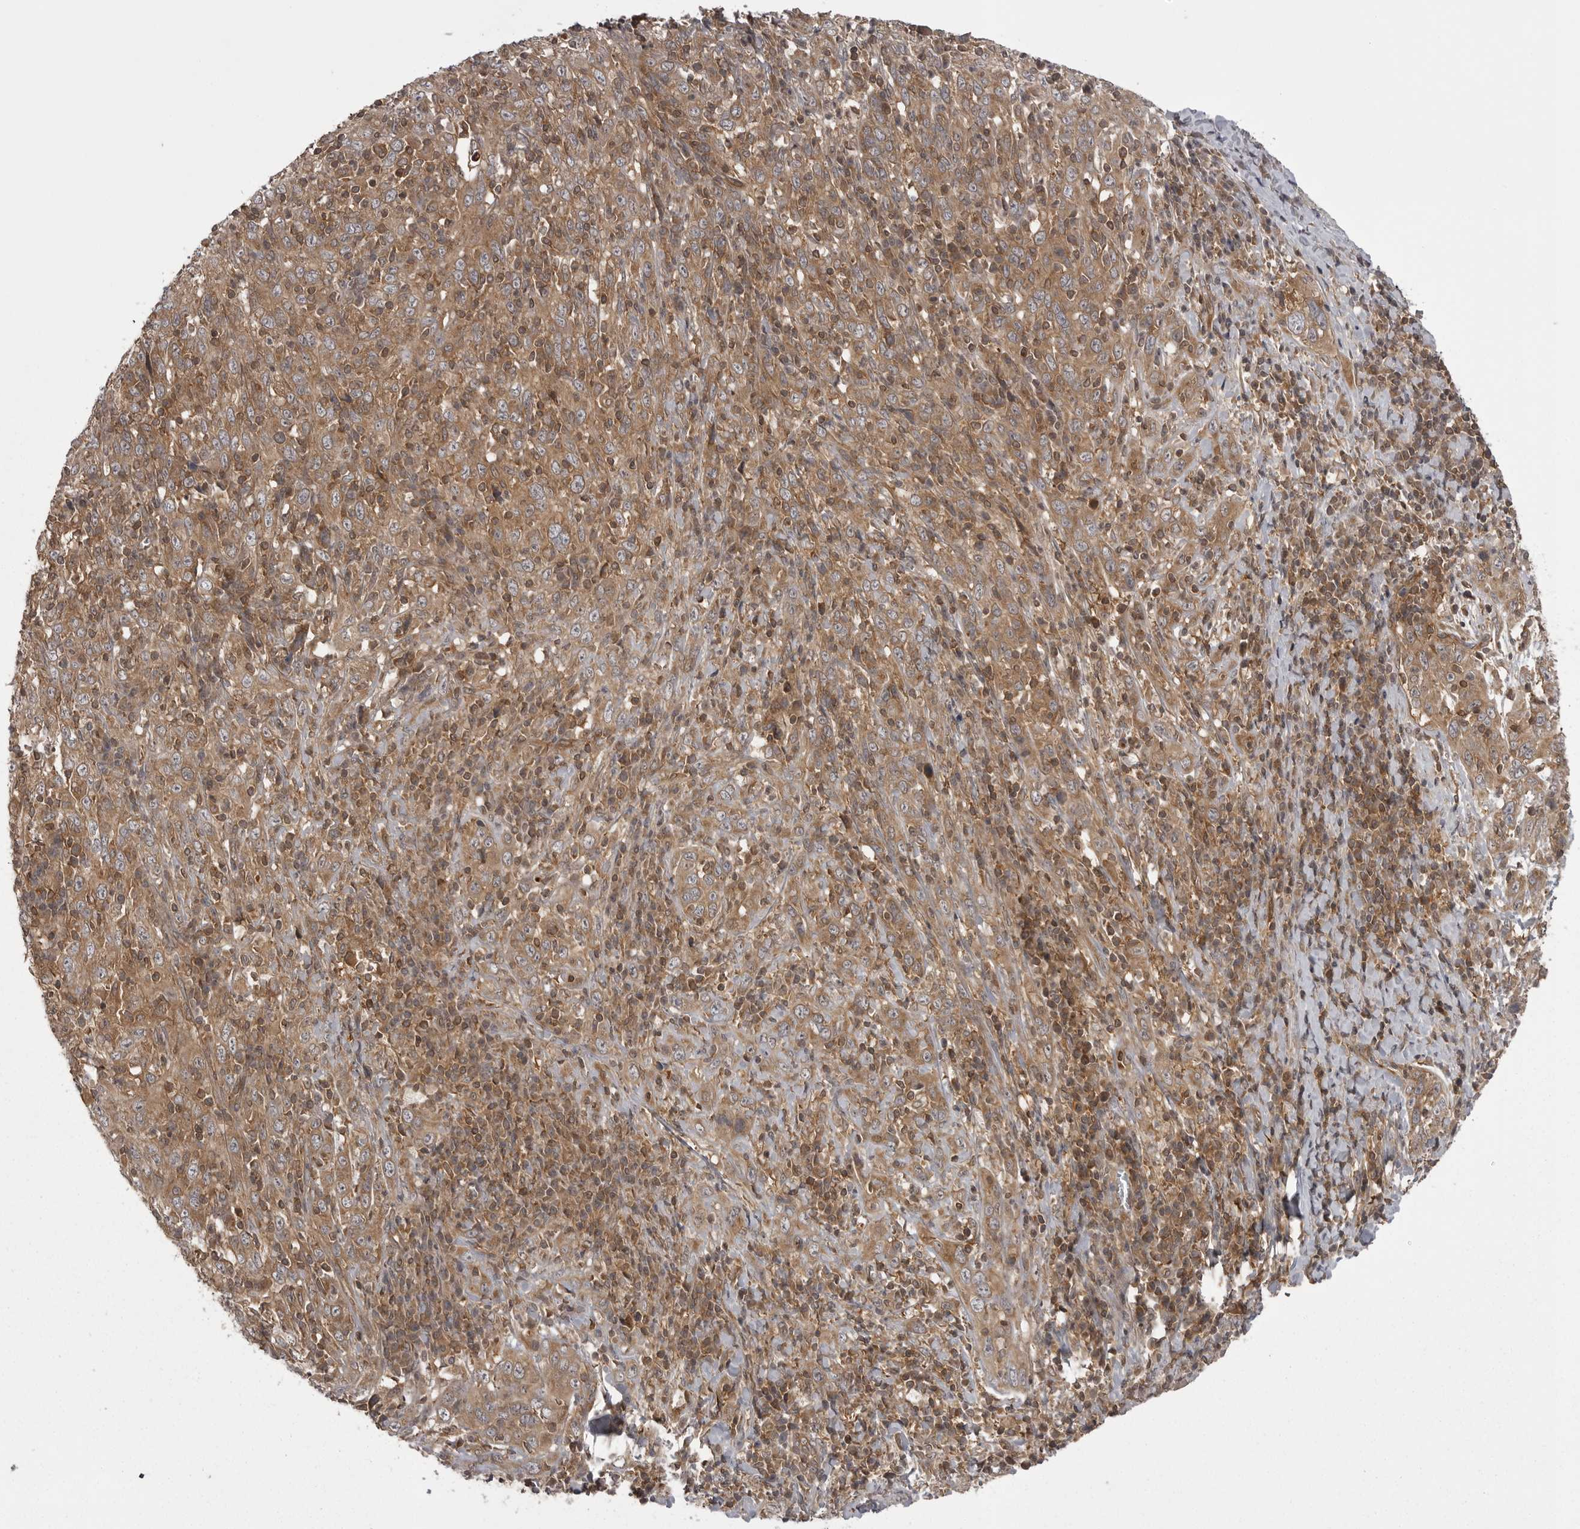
{"staining": {"intensity": "moderate", "quantity": ">75%", "location": "cytoplasmic/membranous"}, "tissue": "cervical cancer", "cell_type": "Tumor cells", "image_type": "cancer", "snomed": [{"axis": "morphology", "description": "Squamous cell carcinoma, NOS"}, {"axis": "topography", "description": "Cervix"}], "caption": "Cervical squamous cell carcinoma tissue shows moderate cytoplasmic/membranous positivity in approximately >75% of tumor cells", "gene": "STK24", "patient": {"sex": "female", "age": 46}}